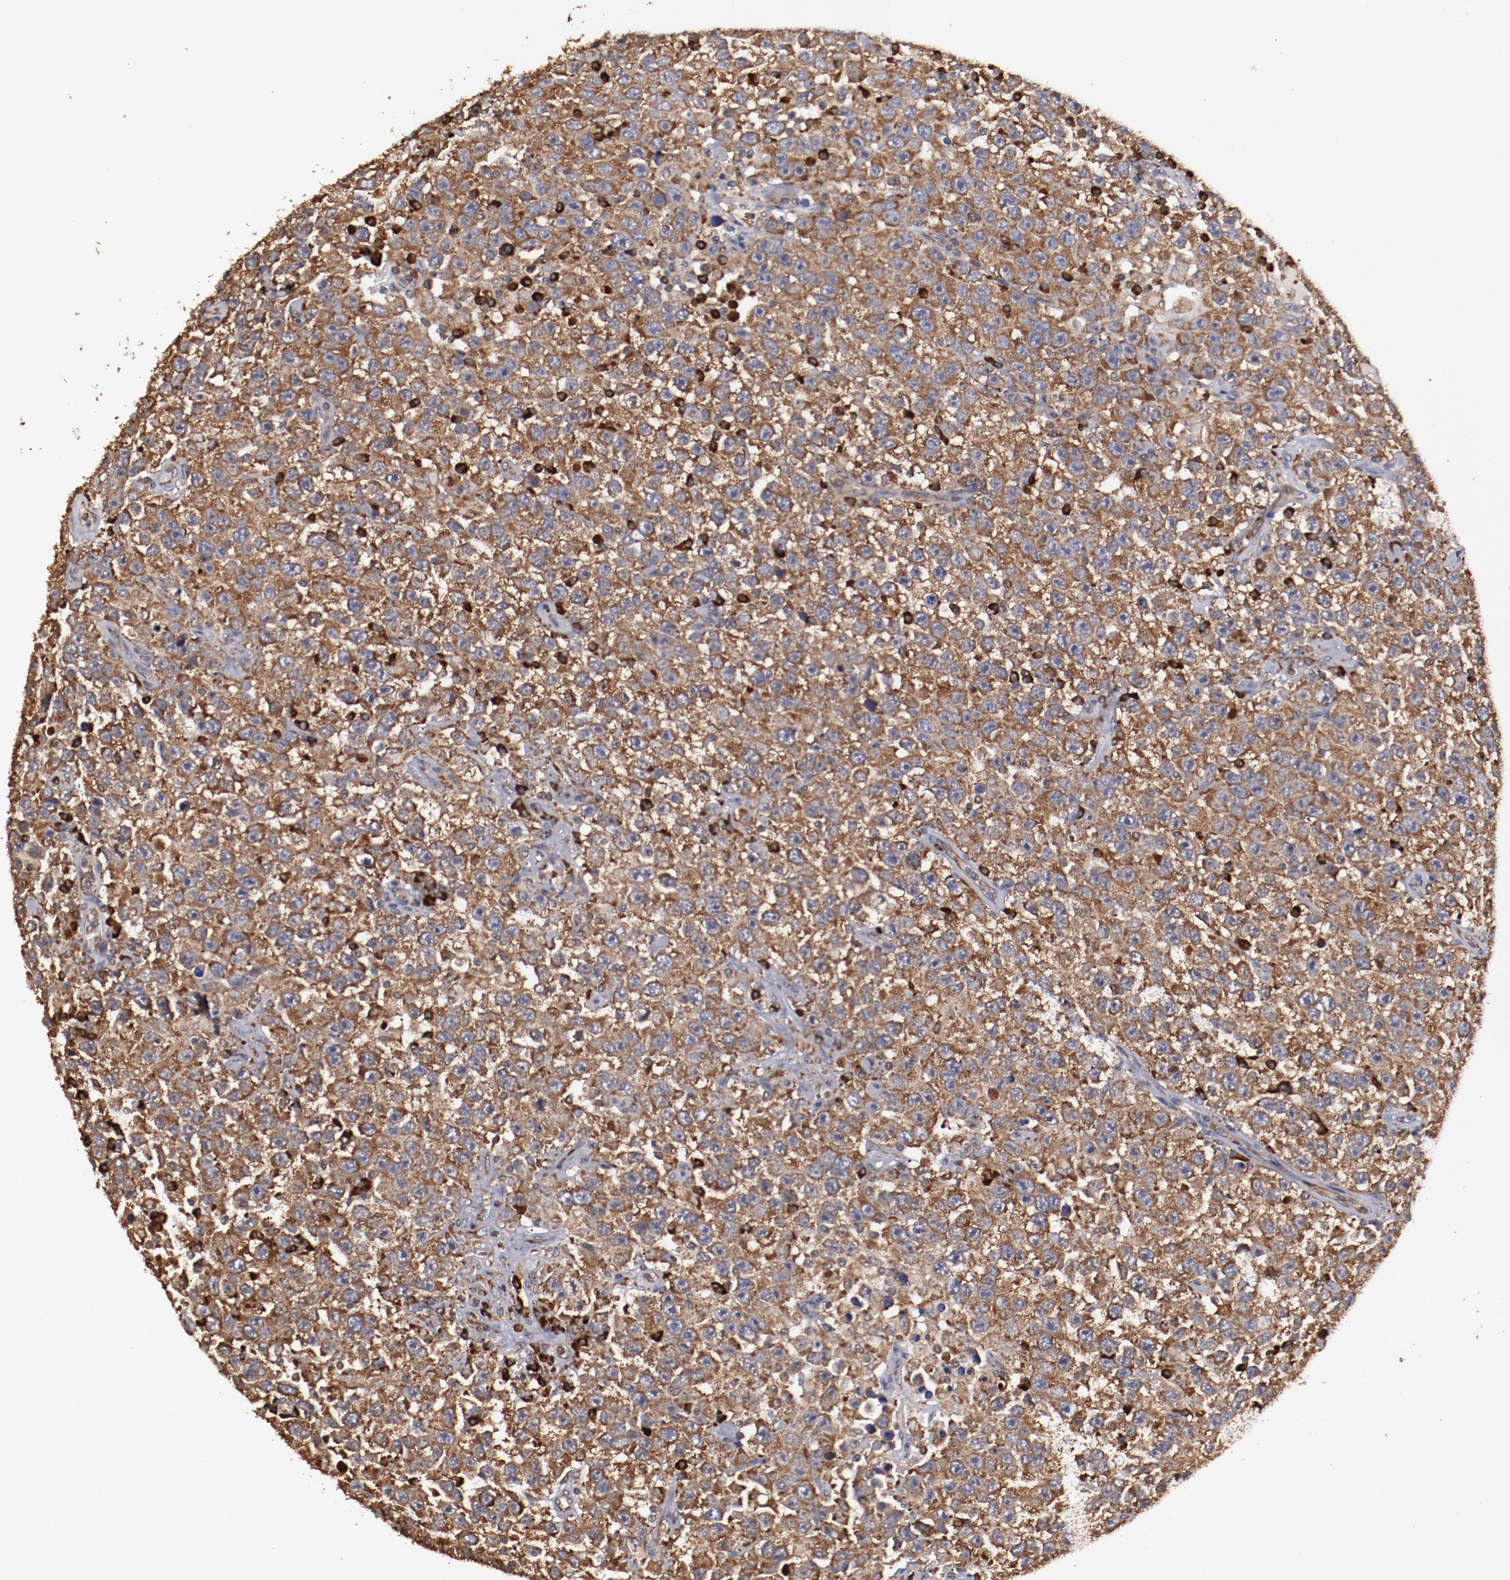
{"staining": {"intensity": "strong", "quantity": ">75%", "location": "cytoplasmic/membranous"}, "tissue": "testis cancer", "cell_type": "Tumor cells", "image_type": "cancer", "snomed": [{"axis": "morphology", "description": "Seminoma, NOS"}, {"axis": "topography", "description": "Testis"}], "caption": "A histopathology image of seminoma (testis) stained for a protein demonstrates strong cytoplasmic/membranous brown staining in tumor cells.", "gene": "RPS4Y1", "patient": {"sex": "male", "age": 41}}